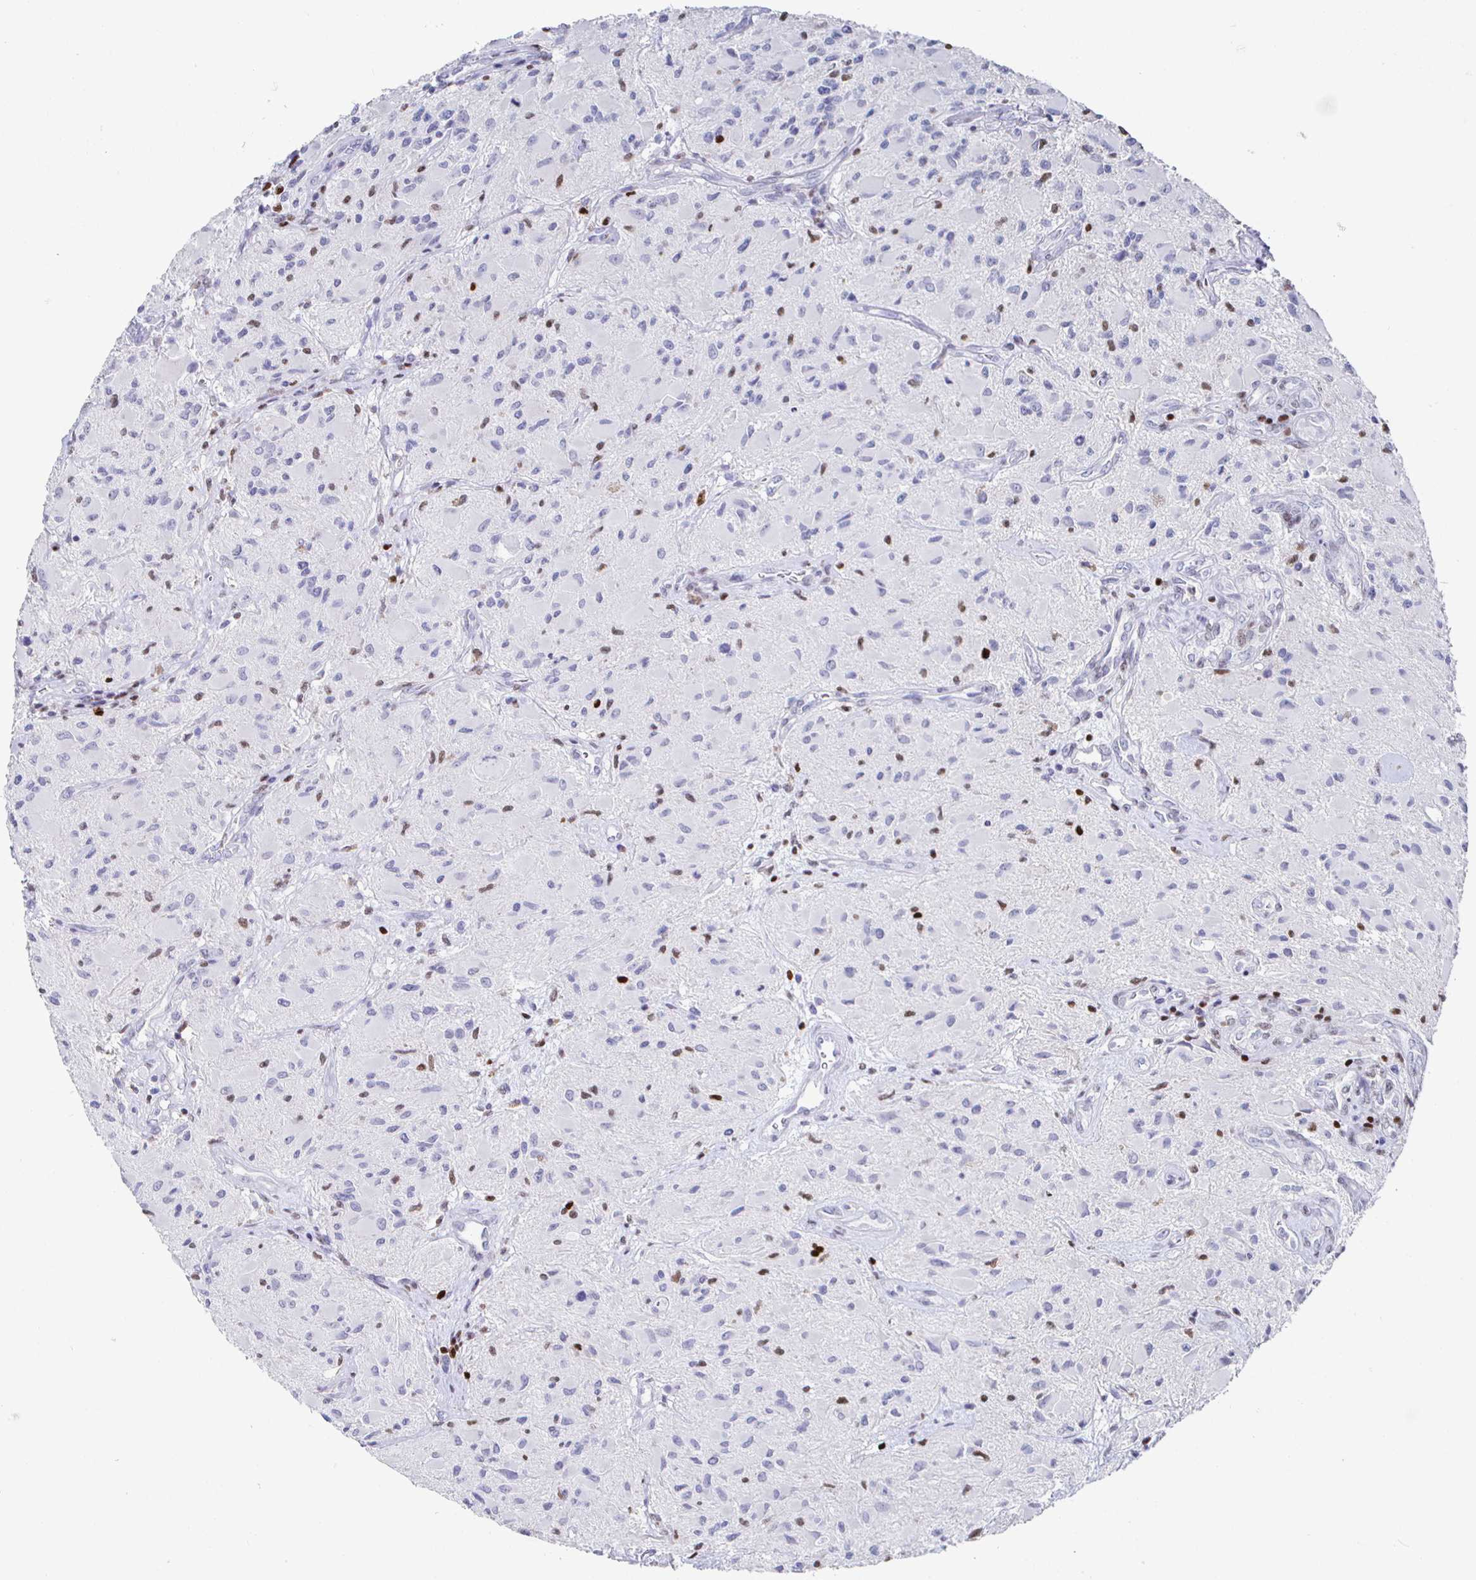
{"staining": {"intensity": "moderate", "quantity": "<25%", "location": "nuclear"}, "tissue": "glioma", "cell_type": "Tumor cells", "image_type": "cancer", "snomed": [{"axis": "morphology", "description": "Glioma, malignant, High grade"}, {"axis": "topography", "description": "Brain"}], "caption": "Brown immunohistochemical staining in glioma reveals moderate nuclear expression in about <25% of tumor cells. The protein of interest is shown in brown color, while the nuclei are stained blue.", "gene": "RUNX2", "patient": {"sex": "female", "age": 65}}